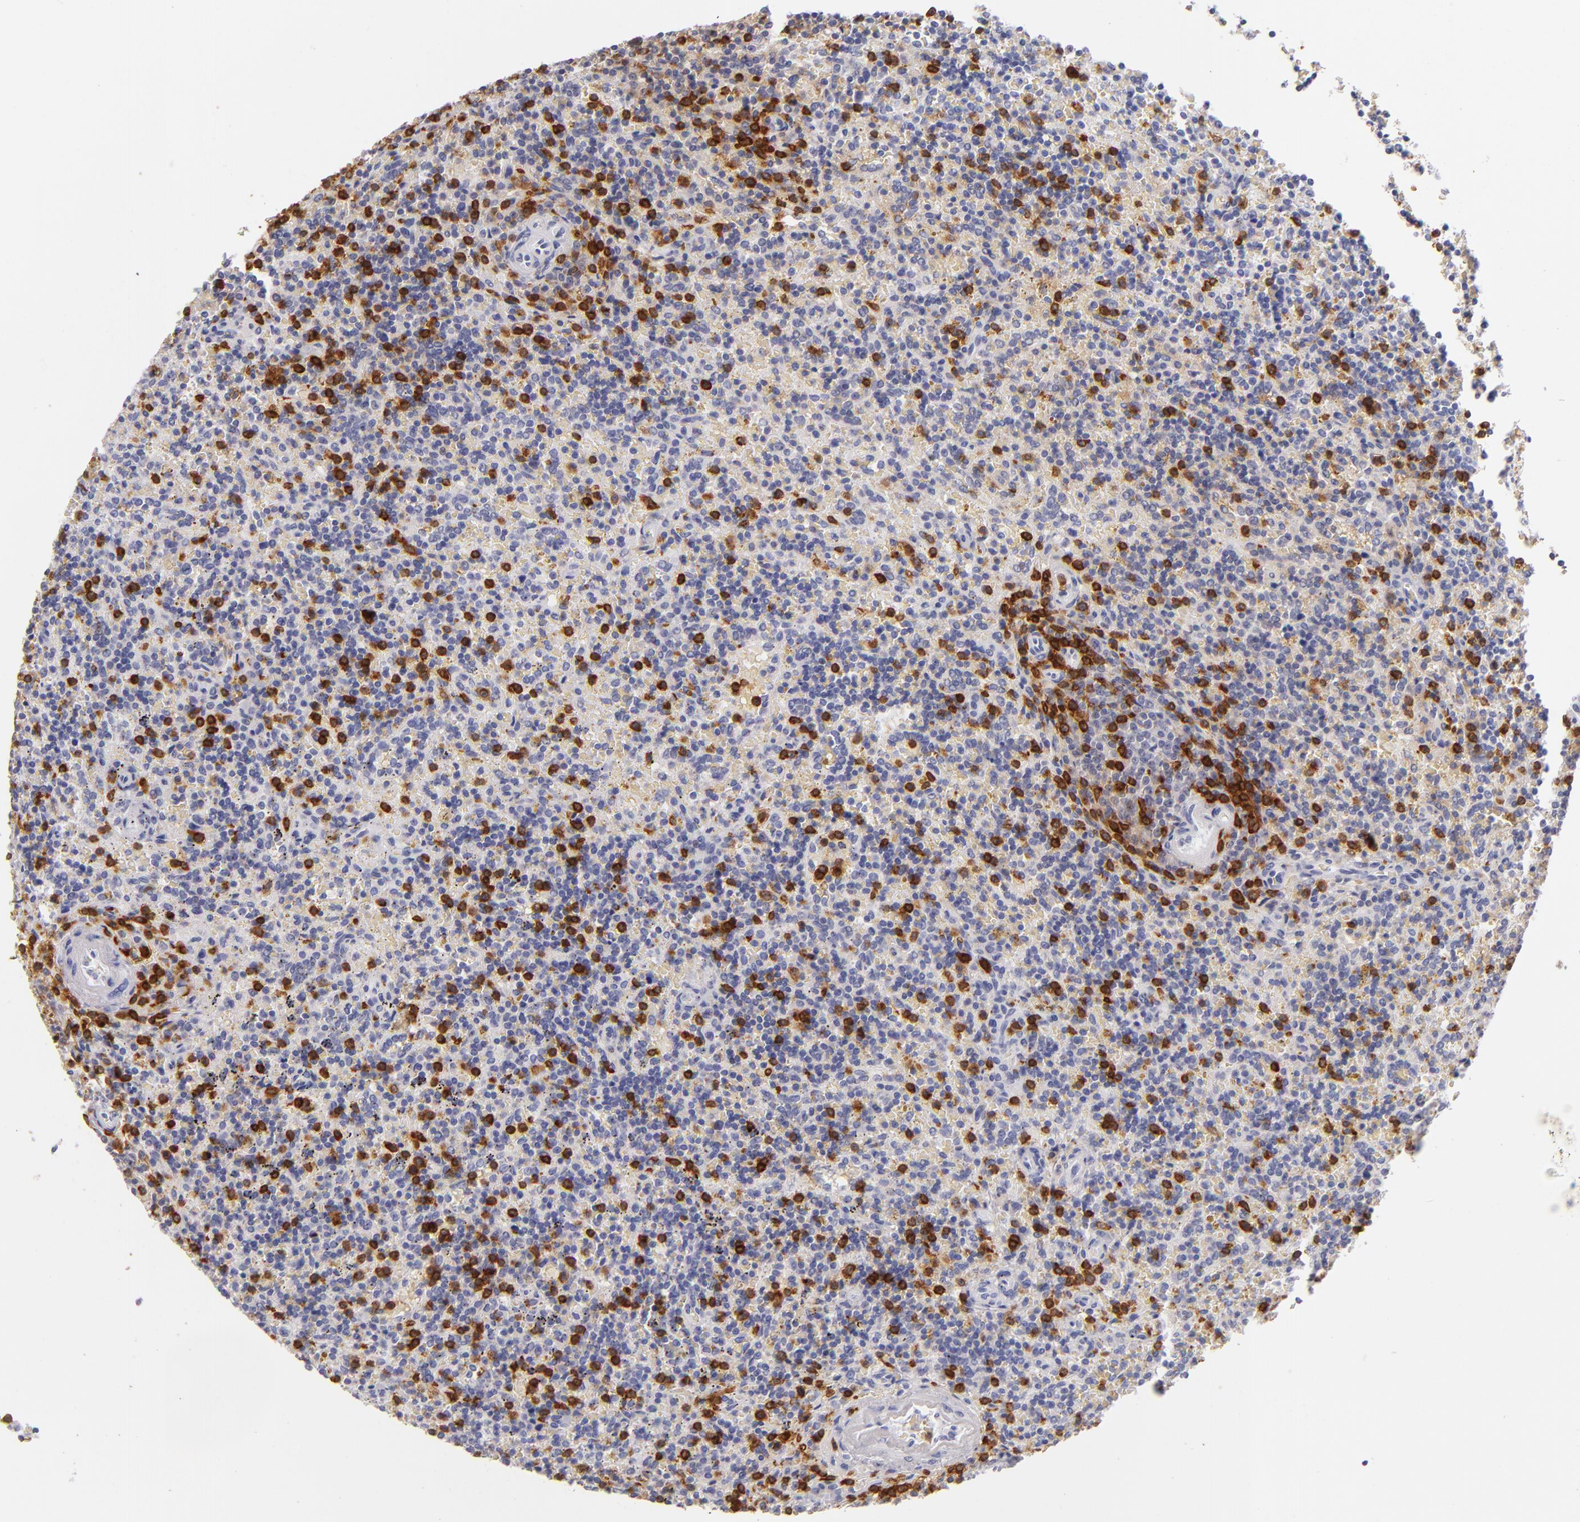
{"staining": {"intensity": "strong", "quantity": "<25%", "location": "nuclear"}, "tissue": "lymphoma", "cell_type": "Tumor cells", "image_type": "cancer", "snomed": [{"axis": "morphology", "description": "Malignant lymphoma, non-Hodgkin's type, Low grade"}, {"axis": "topography", "description": "Spleen"}], "caption": "Protein staining displays strong nuclear positivity in approximately <25% of tumor cells in lymphoma.", "gene": "LAT", "patient": {"sex": "male", "age": 67}}